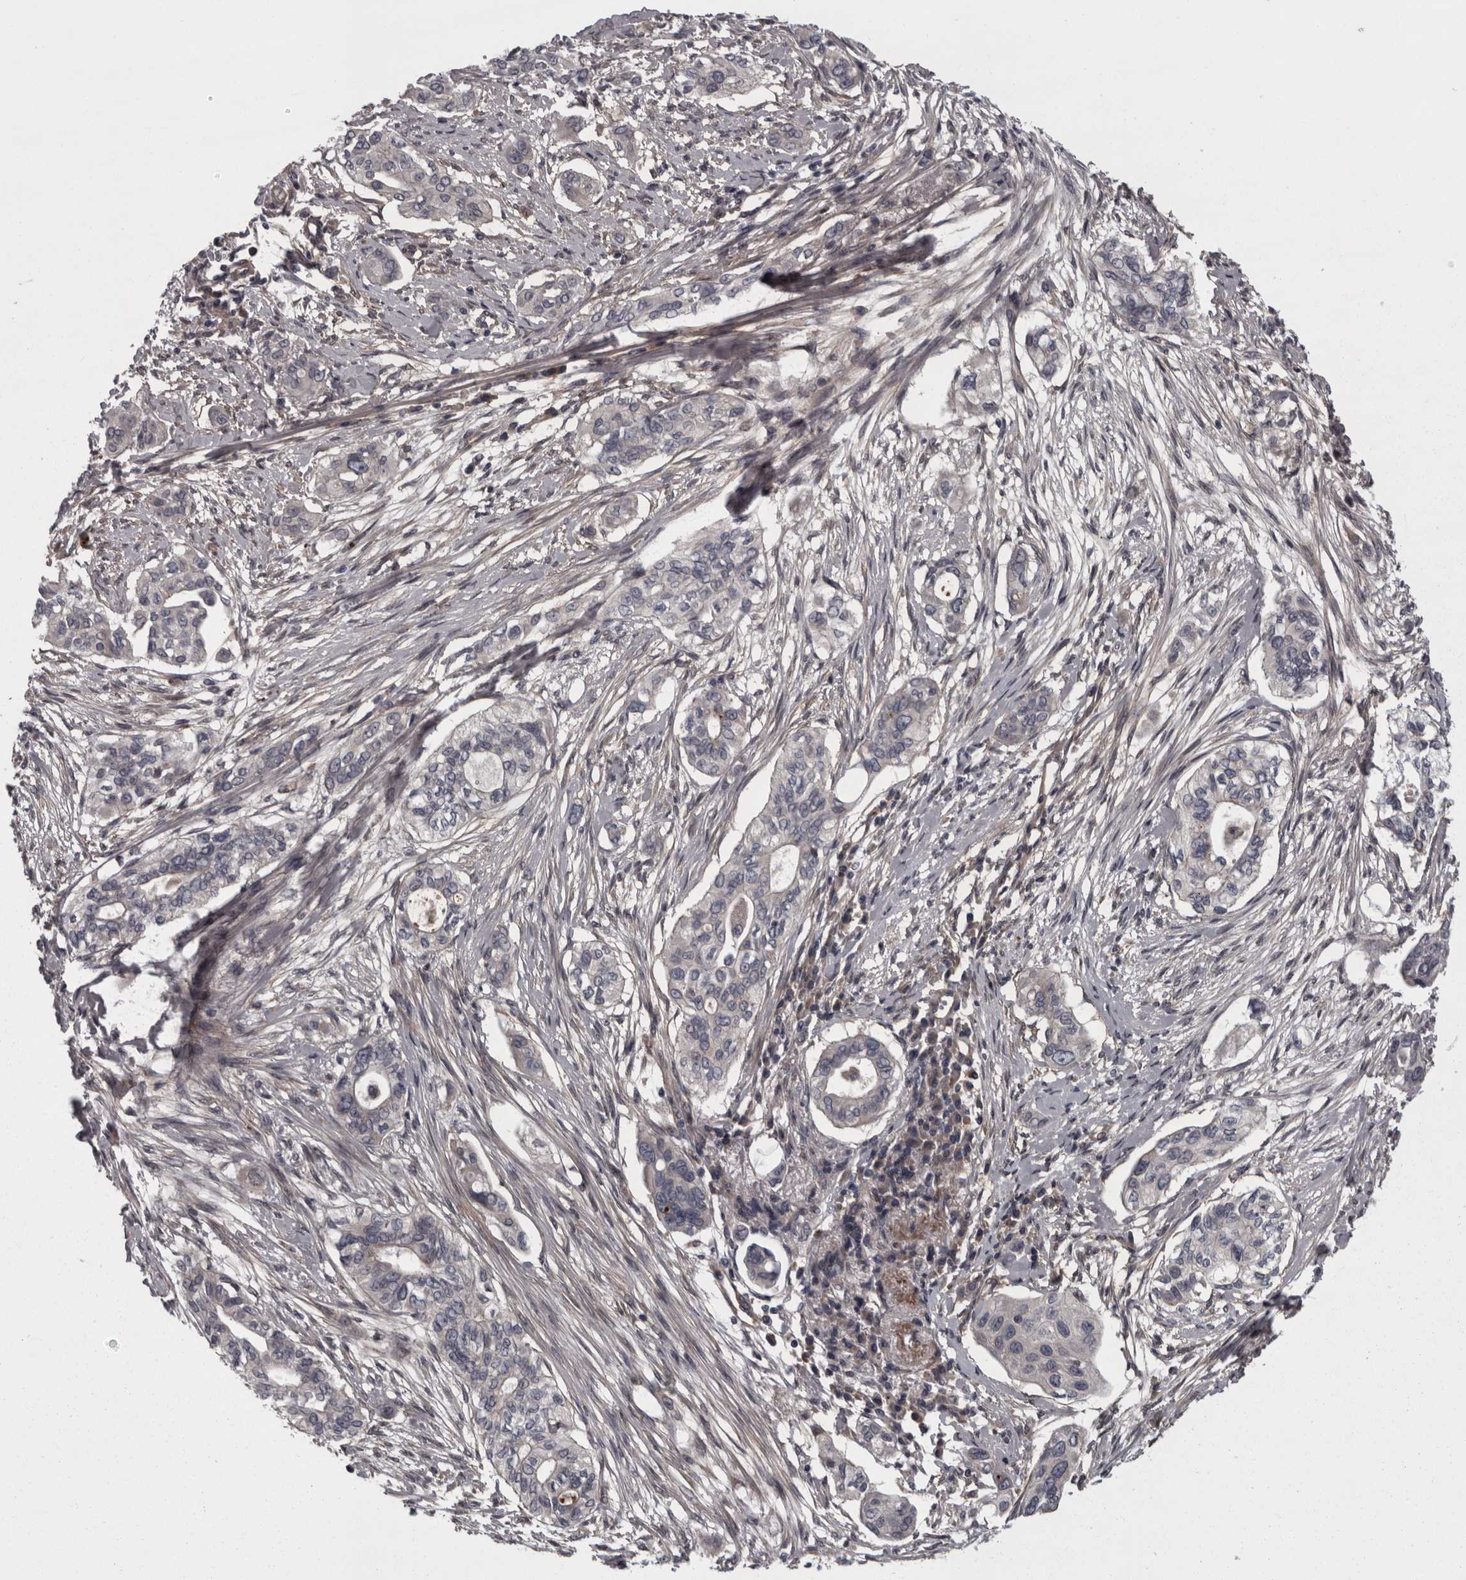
{"staining": {"intensity": "negative", "quantity": "none", "location": "none"}, "tissue": "pancreatic cancer", "cell_type": "Tumor cells", "image_type": "cancer", "snomed": [{"axis": "morphology", "description": "Adenocarcinoma, NOS"}, {"axis": "topography", "description": "Pancreas"}], "caption": "Human pancreatic cancer stained for a protein using IHC displays no staining in tumor cells.", "gene": "RSU1", "patient": {"sex": "female", "age": 60}}